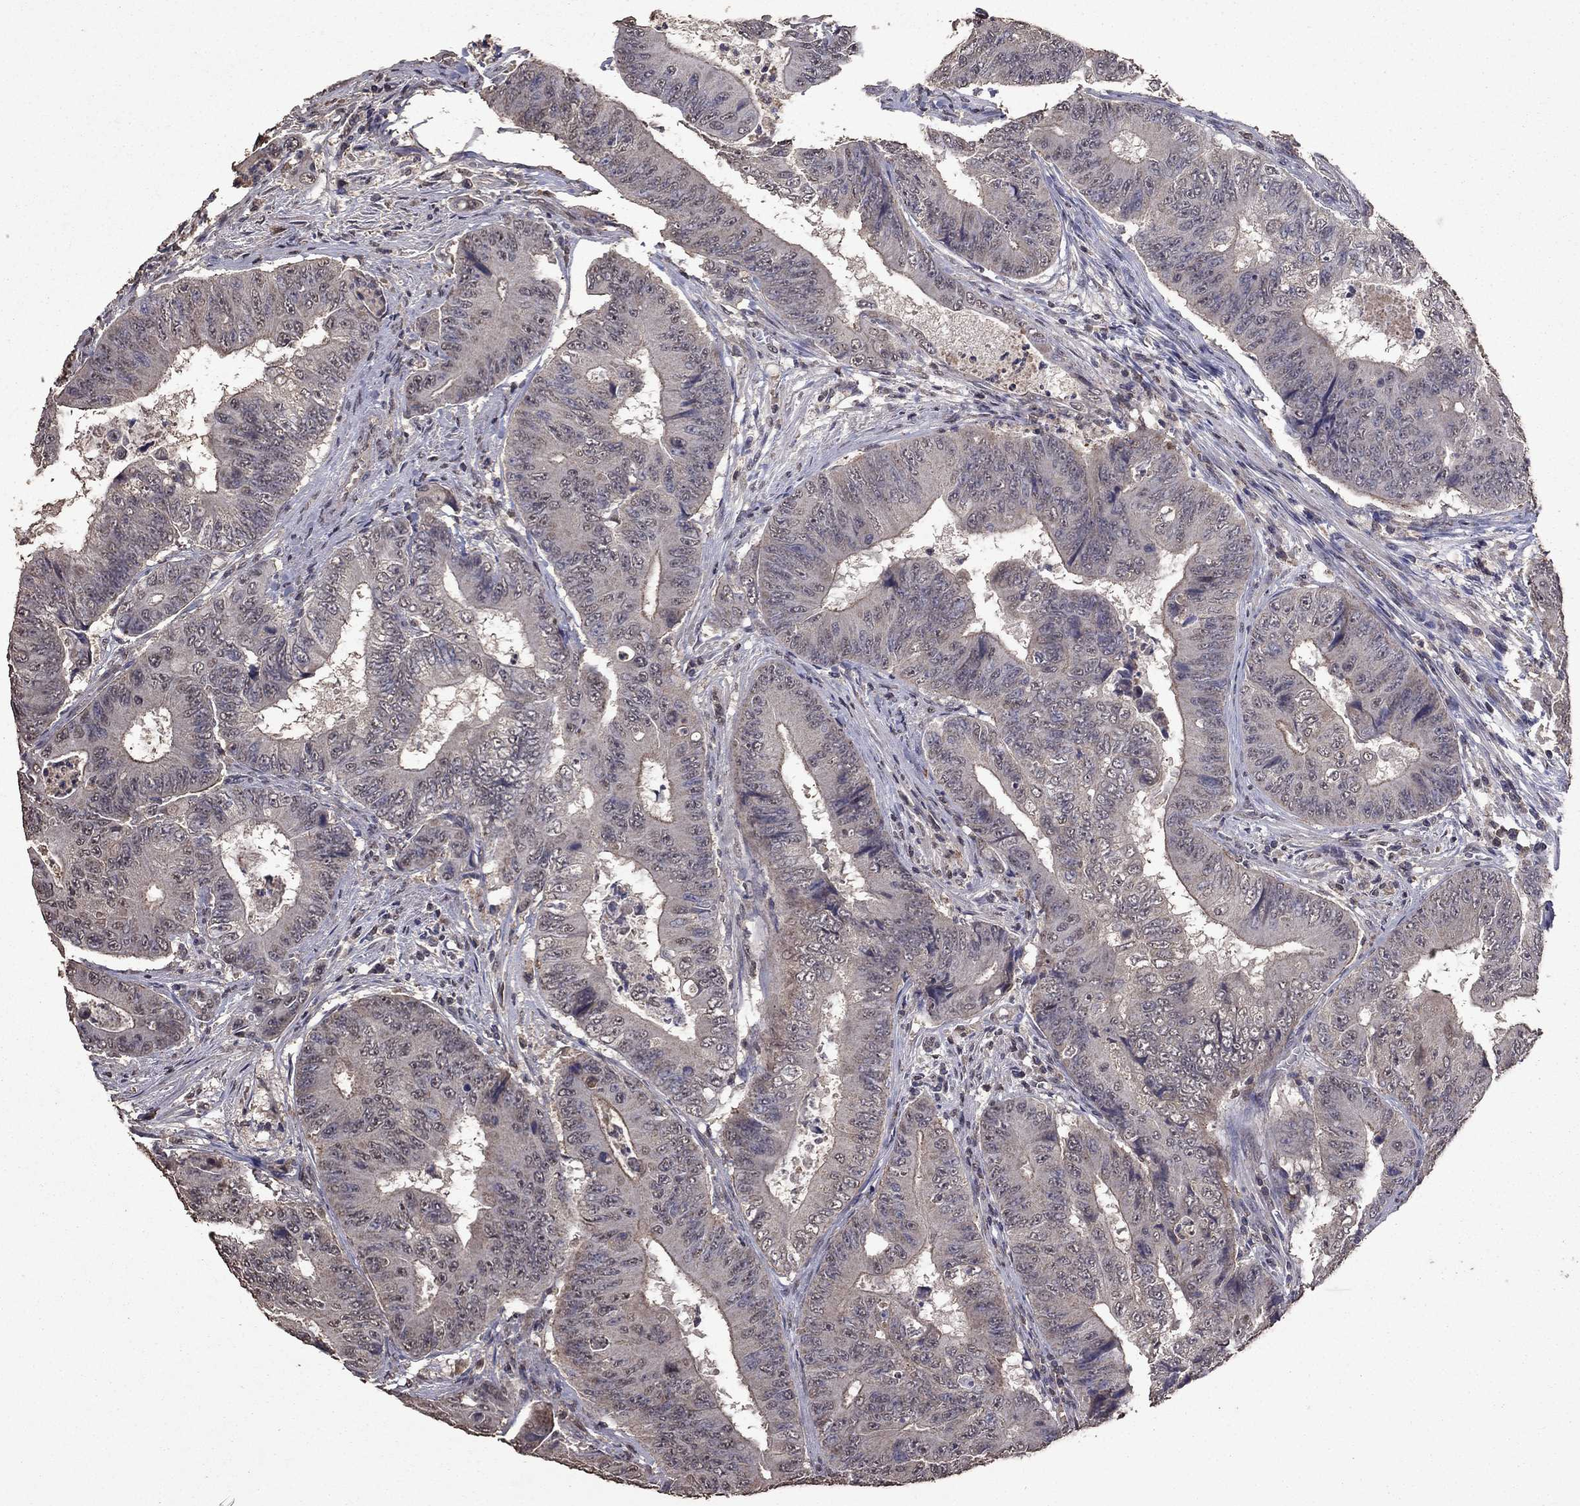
{"staining": {"intensity": "negative", "quantity": "none", "location": "none"}, "tissue": "colorectal cancer", "cell_type": "Tumor cells", "image_type": "cancer", "snomed": [{"axis": "morphology", "description": "Adenocarcinoma, NOS"}, {"axis": "topography", "description": "Colon"}], "caption": "There is no significant expression in tumor cells of adenocarcinoma (colorectal).", "gene": "SERPINA5", "patient": {"sex": "female", "age": 48}}